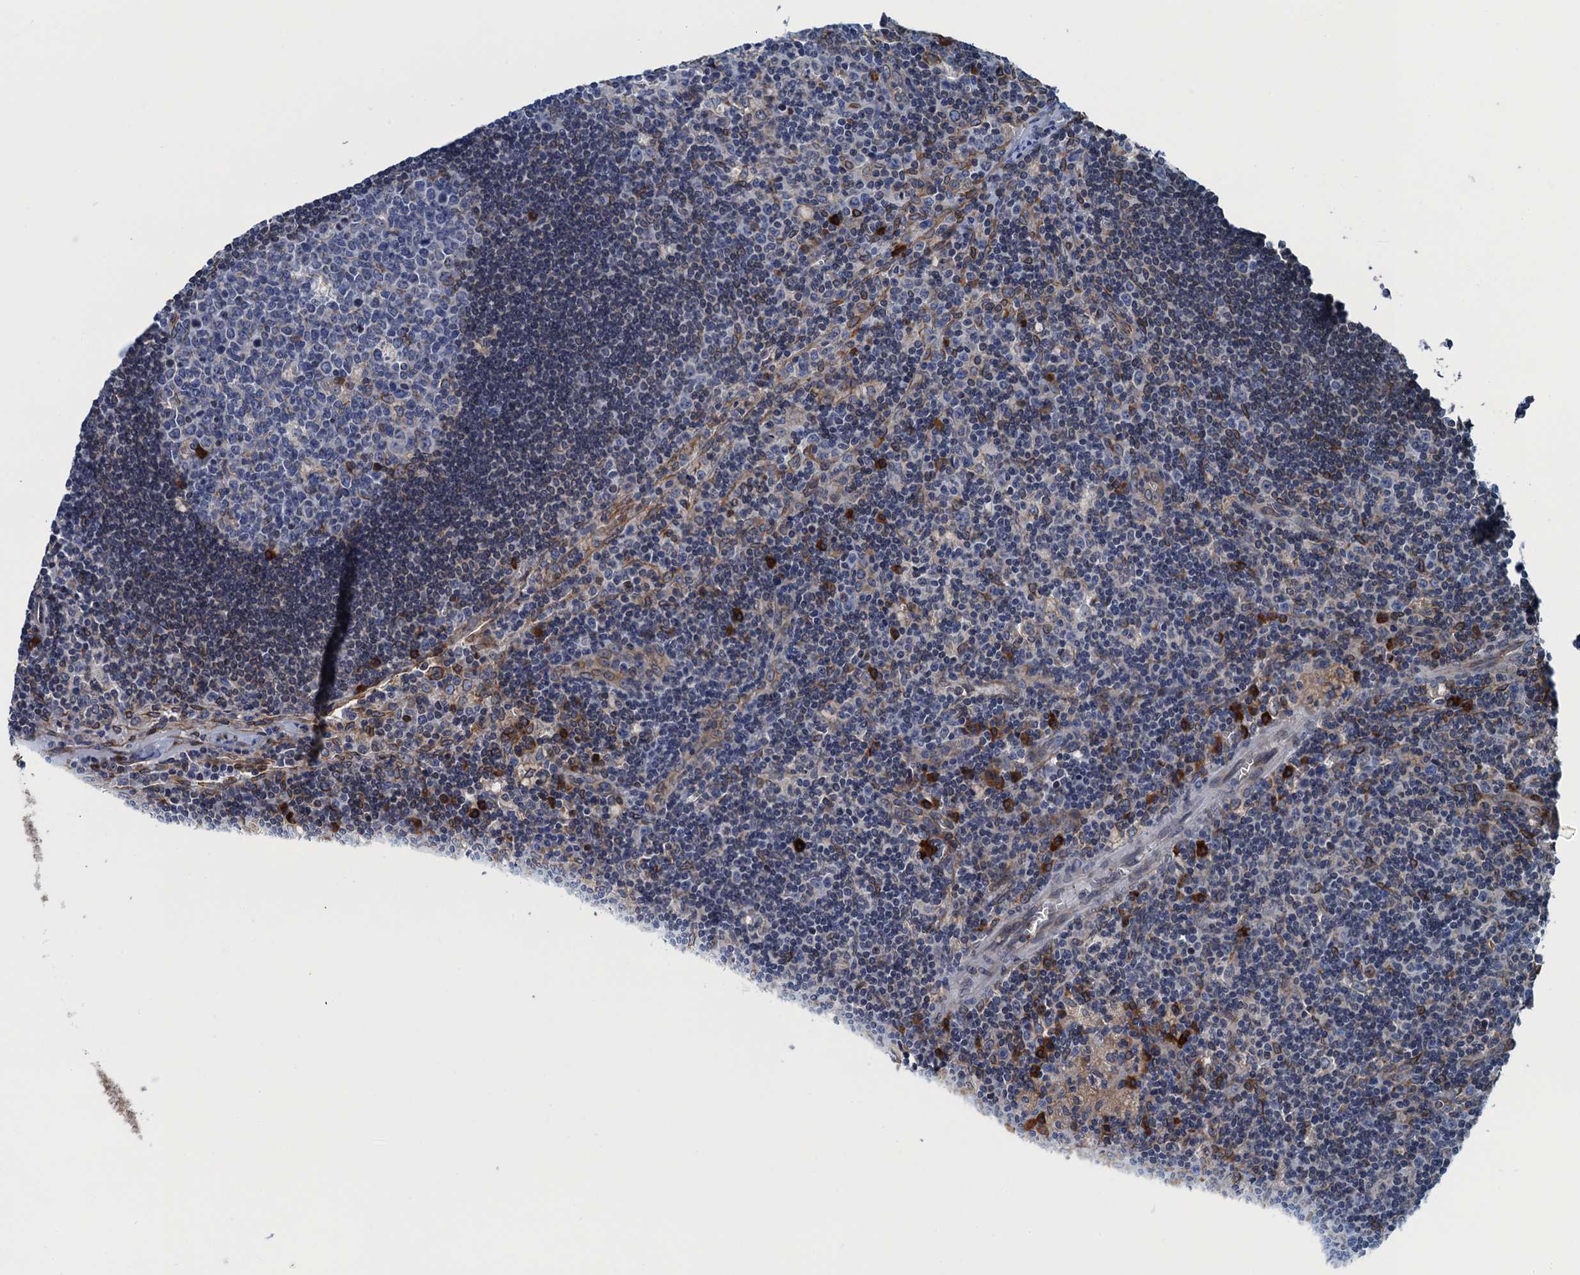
{"staining": {"intensity": "moderate", "quantity": "<25%", "location": "cytoplasmic/membranous"}, "tissue": "lymph node", "cell_type": "Germinal center cells", "image_type": "normal", "snomed": [{"axis": "morphology", "description": "Normal tissue, NOS"}, {"axis": "topography", "description": "Lymph node"}], "caption": "High-power microscopy captured an immunohistochemistry photomicrograph of benign lymph node, revealing moderate cytoplasmic/membranous staining in about <25% of germinal center cells.", "gene": "TMEM205", "patient": {"sex": "male", "age": 58}}